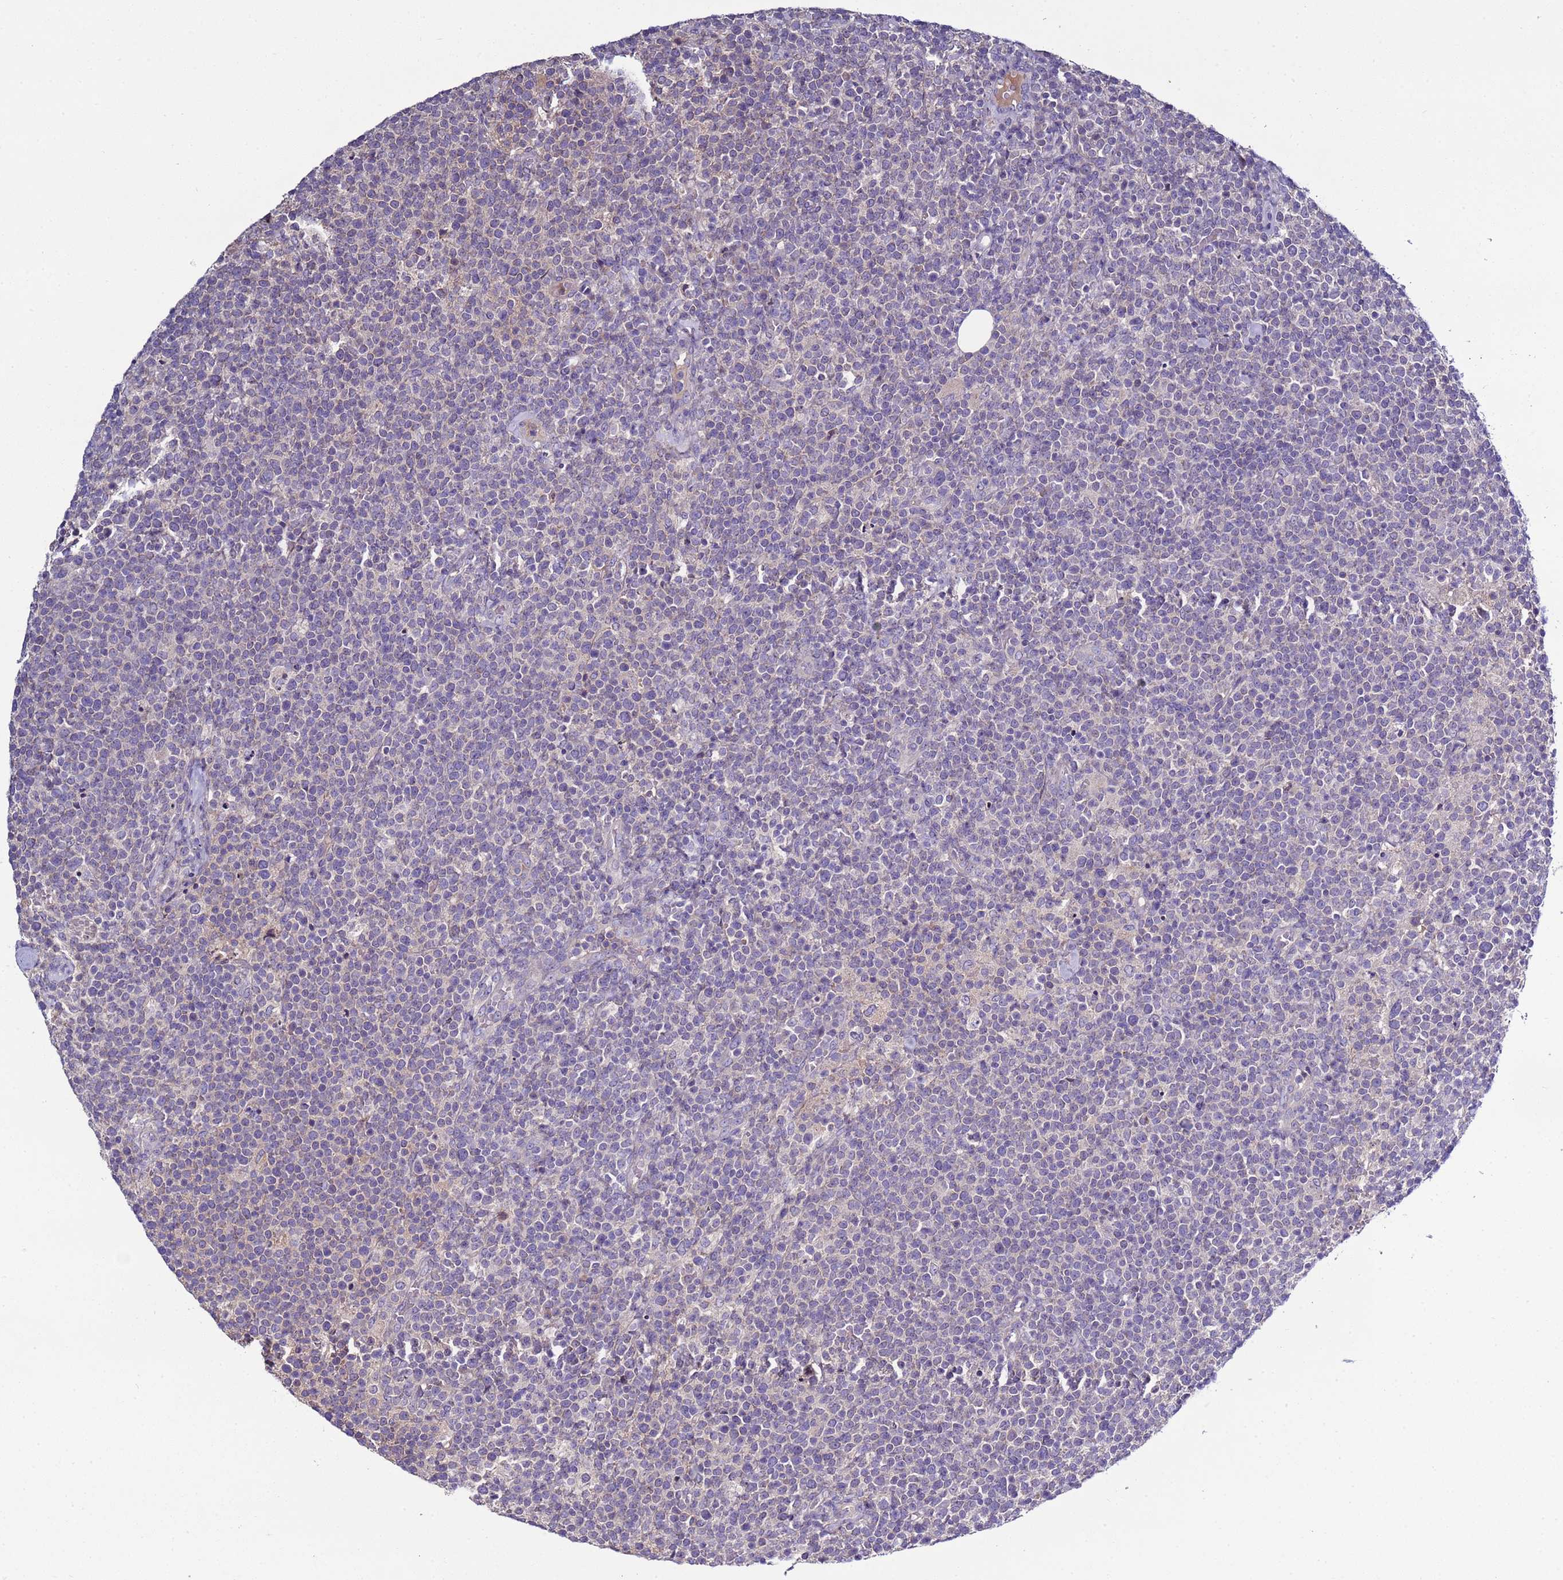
{"staining": {"intensity": "negative", "quantity": "none", "location": "none"}, "tissue": "lymphoma", "cell_type": "Tumor cells", "image_type": "cancer", "snomed": [{"axis": "morphology", "description": "Malignant lymphoma, non-Hodgkin's type, High grade"}, {"axis": "topography", "description": "Lymph node"}], "caption": "This is an IHC photomicrograph of human malignant lymphoma, non-Hodgkin's type (high-grade). There is no staining in tumor cells.", "gene": "RABL2B", "patient": {"sex": "male", "age": 61}}